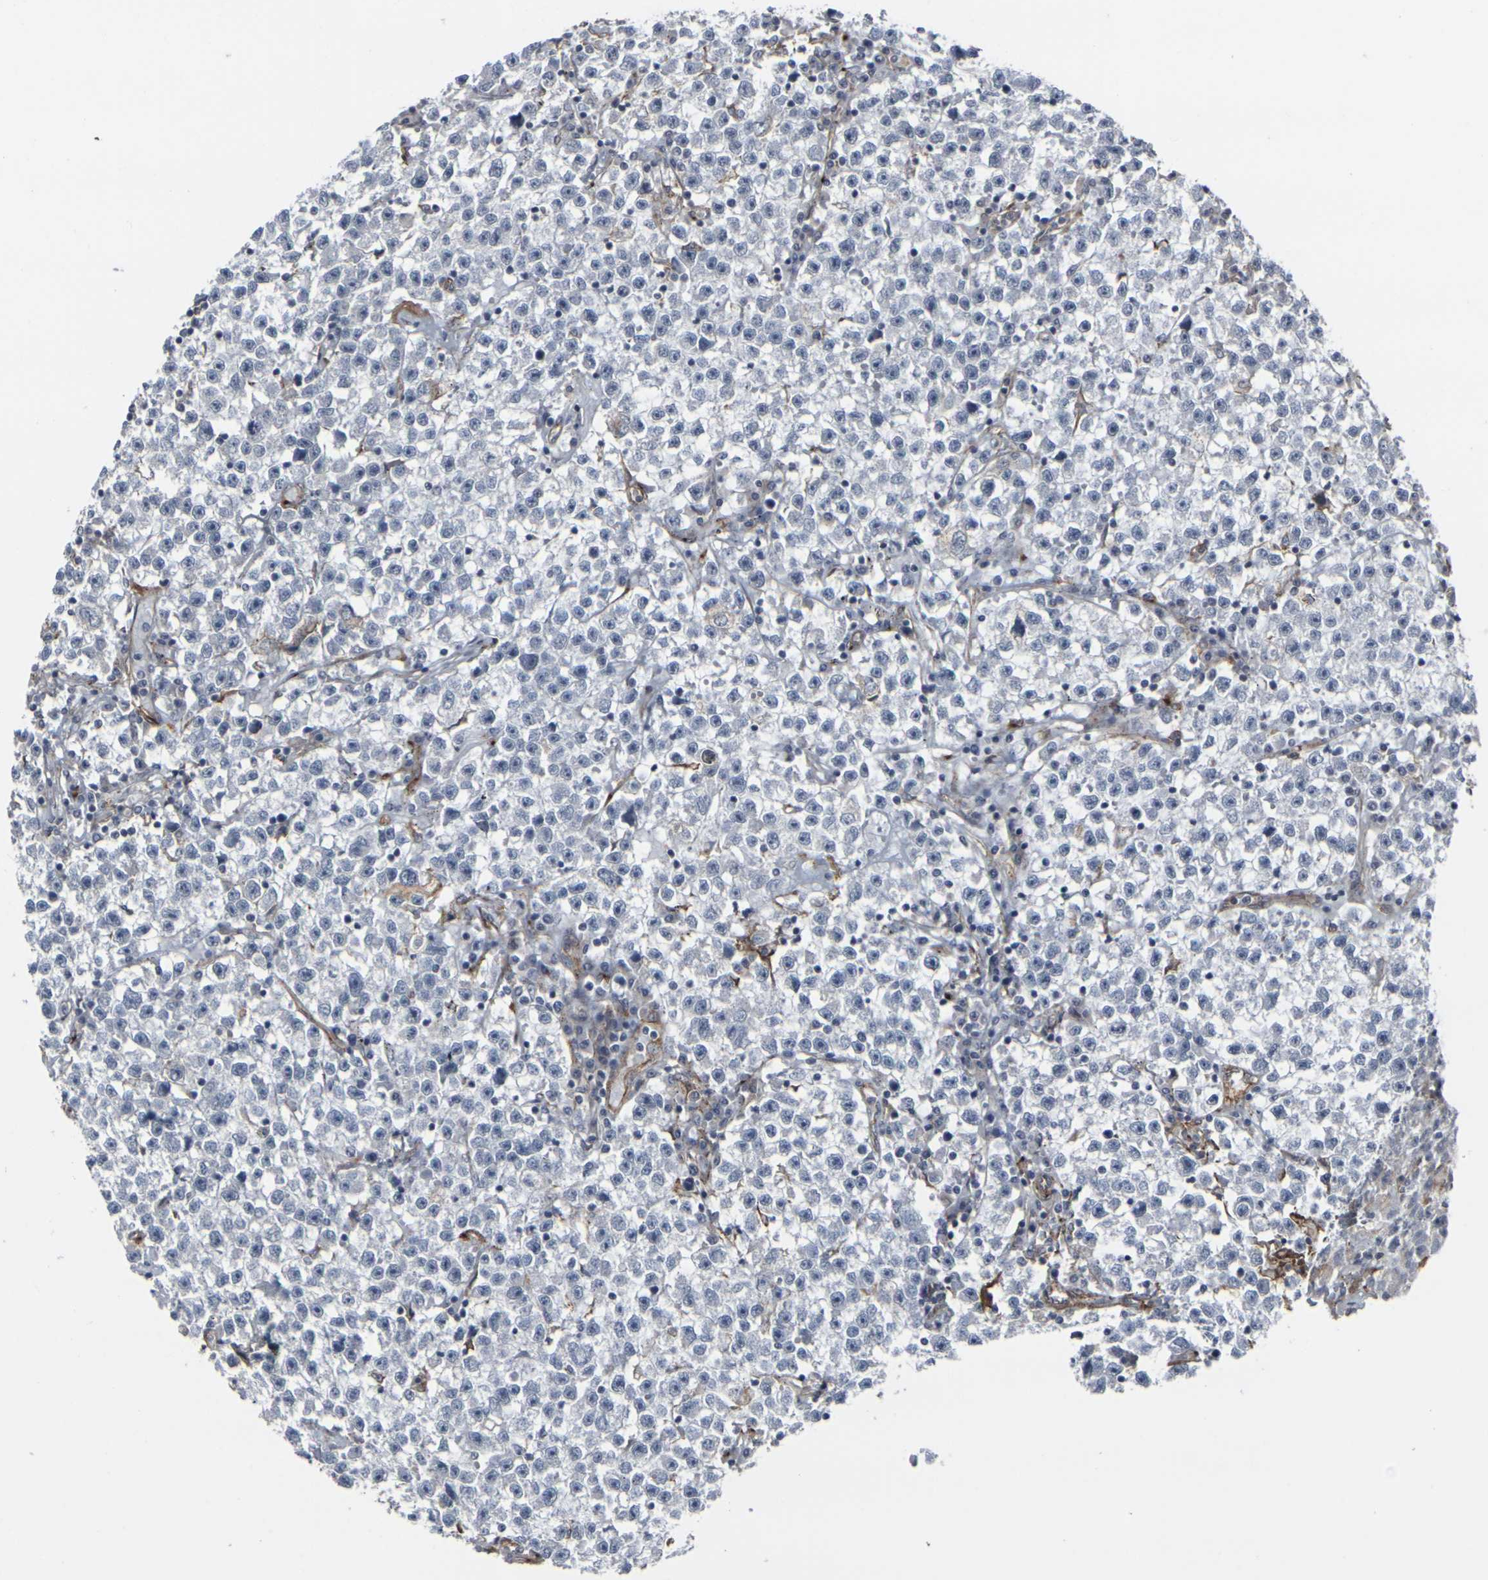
{"staining": {"intensity": "negative", "quantity": "none", "location": "none"}, "tissue": "testis cancer", "cell_type": "Tumor cells", "image_type": "cancer", "snomed": [{"axis": "morphology", "description": "Seminoma, NOS"}, {"axis": "topography", "description": "Testis"}], "caption": "This image is of seminoma (testis) stained with immunohistochemistry (IHC) to label a protein in brown with the nuclei are counter-stained blue. There is no staining in tumor cells. (Stains: DAB (3,3'-diaminobenzidine) immunohistochemistry with hematoxylin counter stain, Microscopy: brightfield microscopy at high magnification).", "gene": "MYOF", "patient": {"sex": "male", "age": 22}}